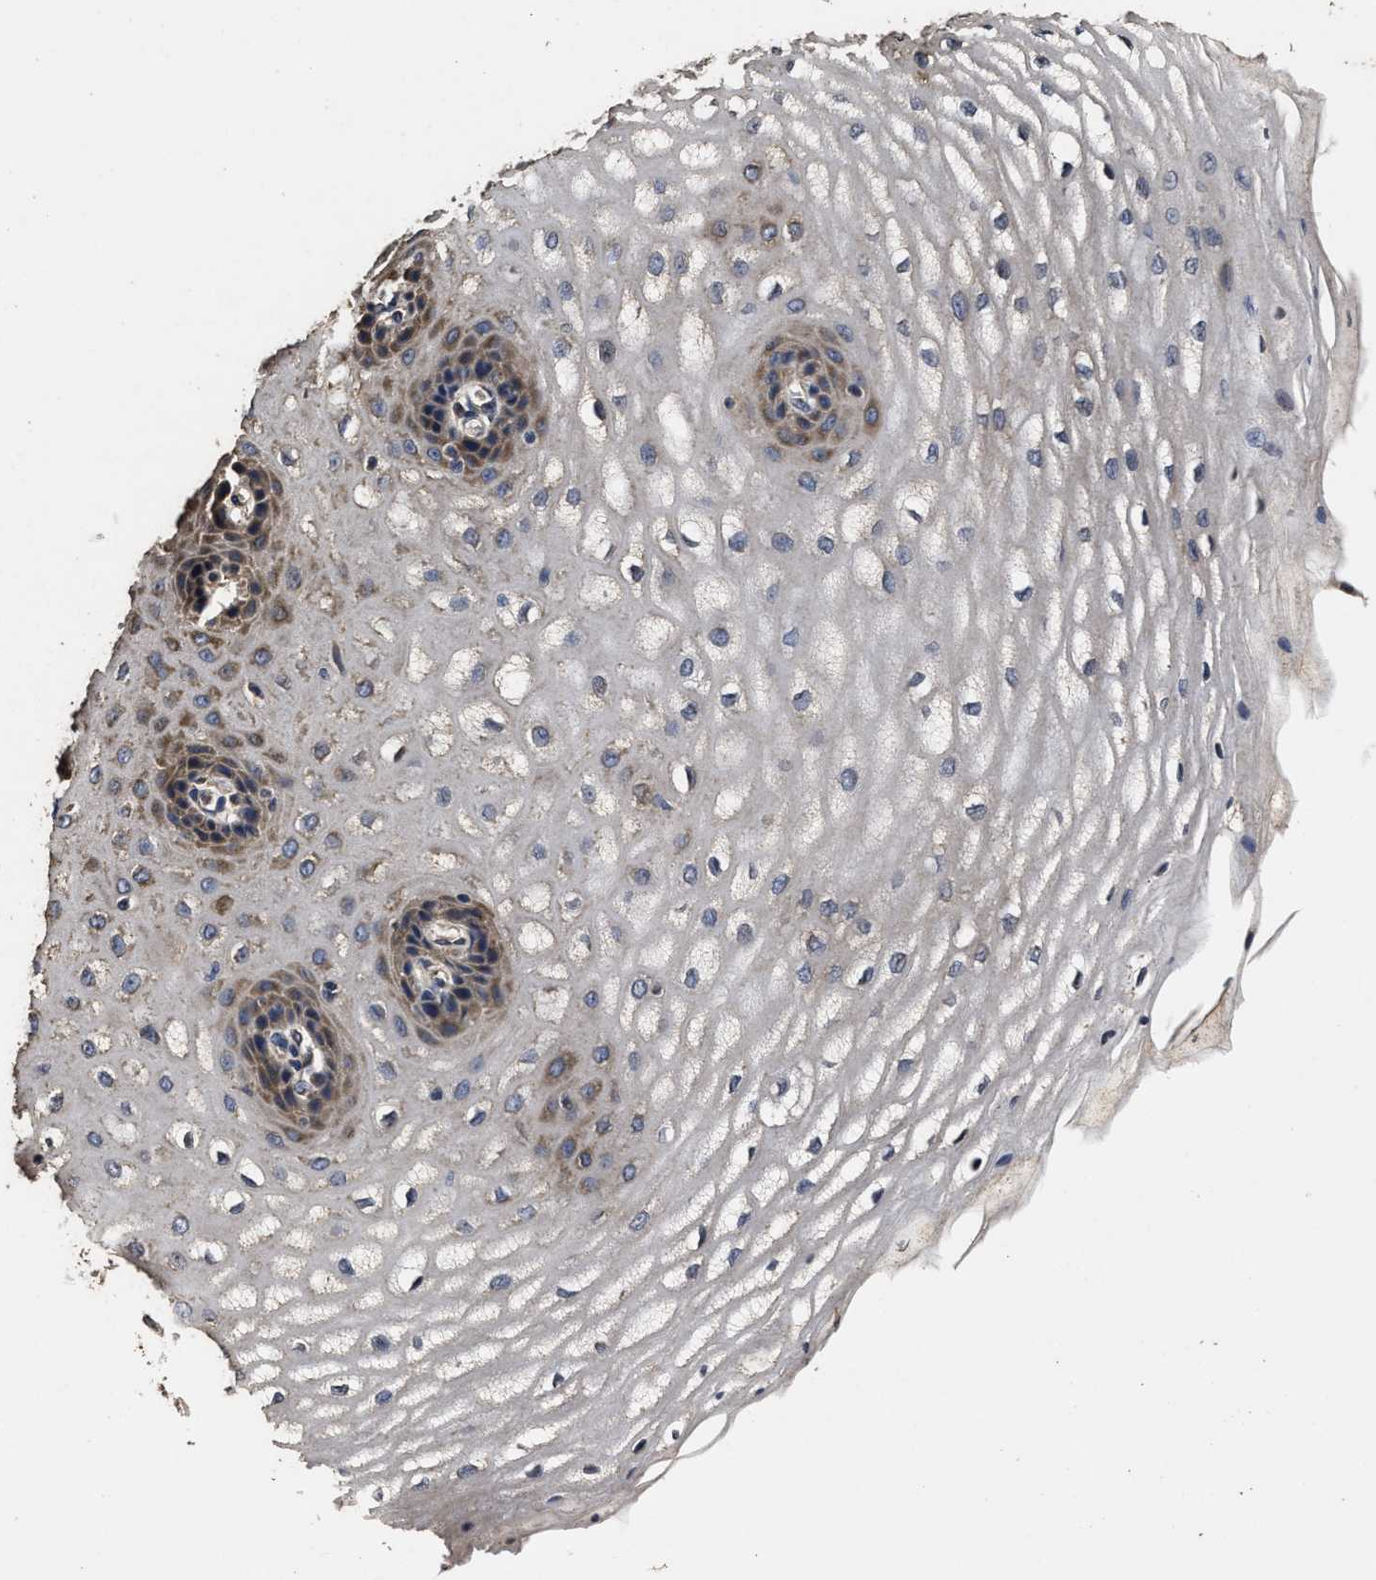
{"staining": {"intensity": "moderate", "quantity": "25%-75%", "location": "cytoplasmic/membranous"}, "tissue": "esophagus", "cell_type": "Squamous epithelial cells", "image_type": "normal", "snomed": [{"axis": "morphology", "description": "Normal tissue, NOS"}, {"axis": "topography", "description": "Esophagus"}], "caption": "Immunohistochemical staining of unremarkable human esophagus reveals medium levels of moderate cytoplasmic/membranous expression in about 25%-75% of squamous epithelial cells. (DAB IHC with brightfield microscopy, high magnification).", "gene": "PPM1K", "patient": {"sex": "male", "age": 54}}